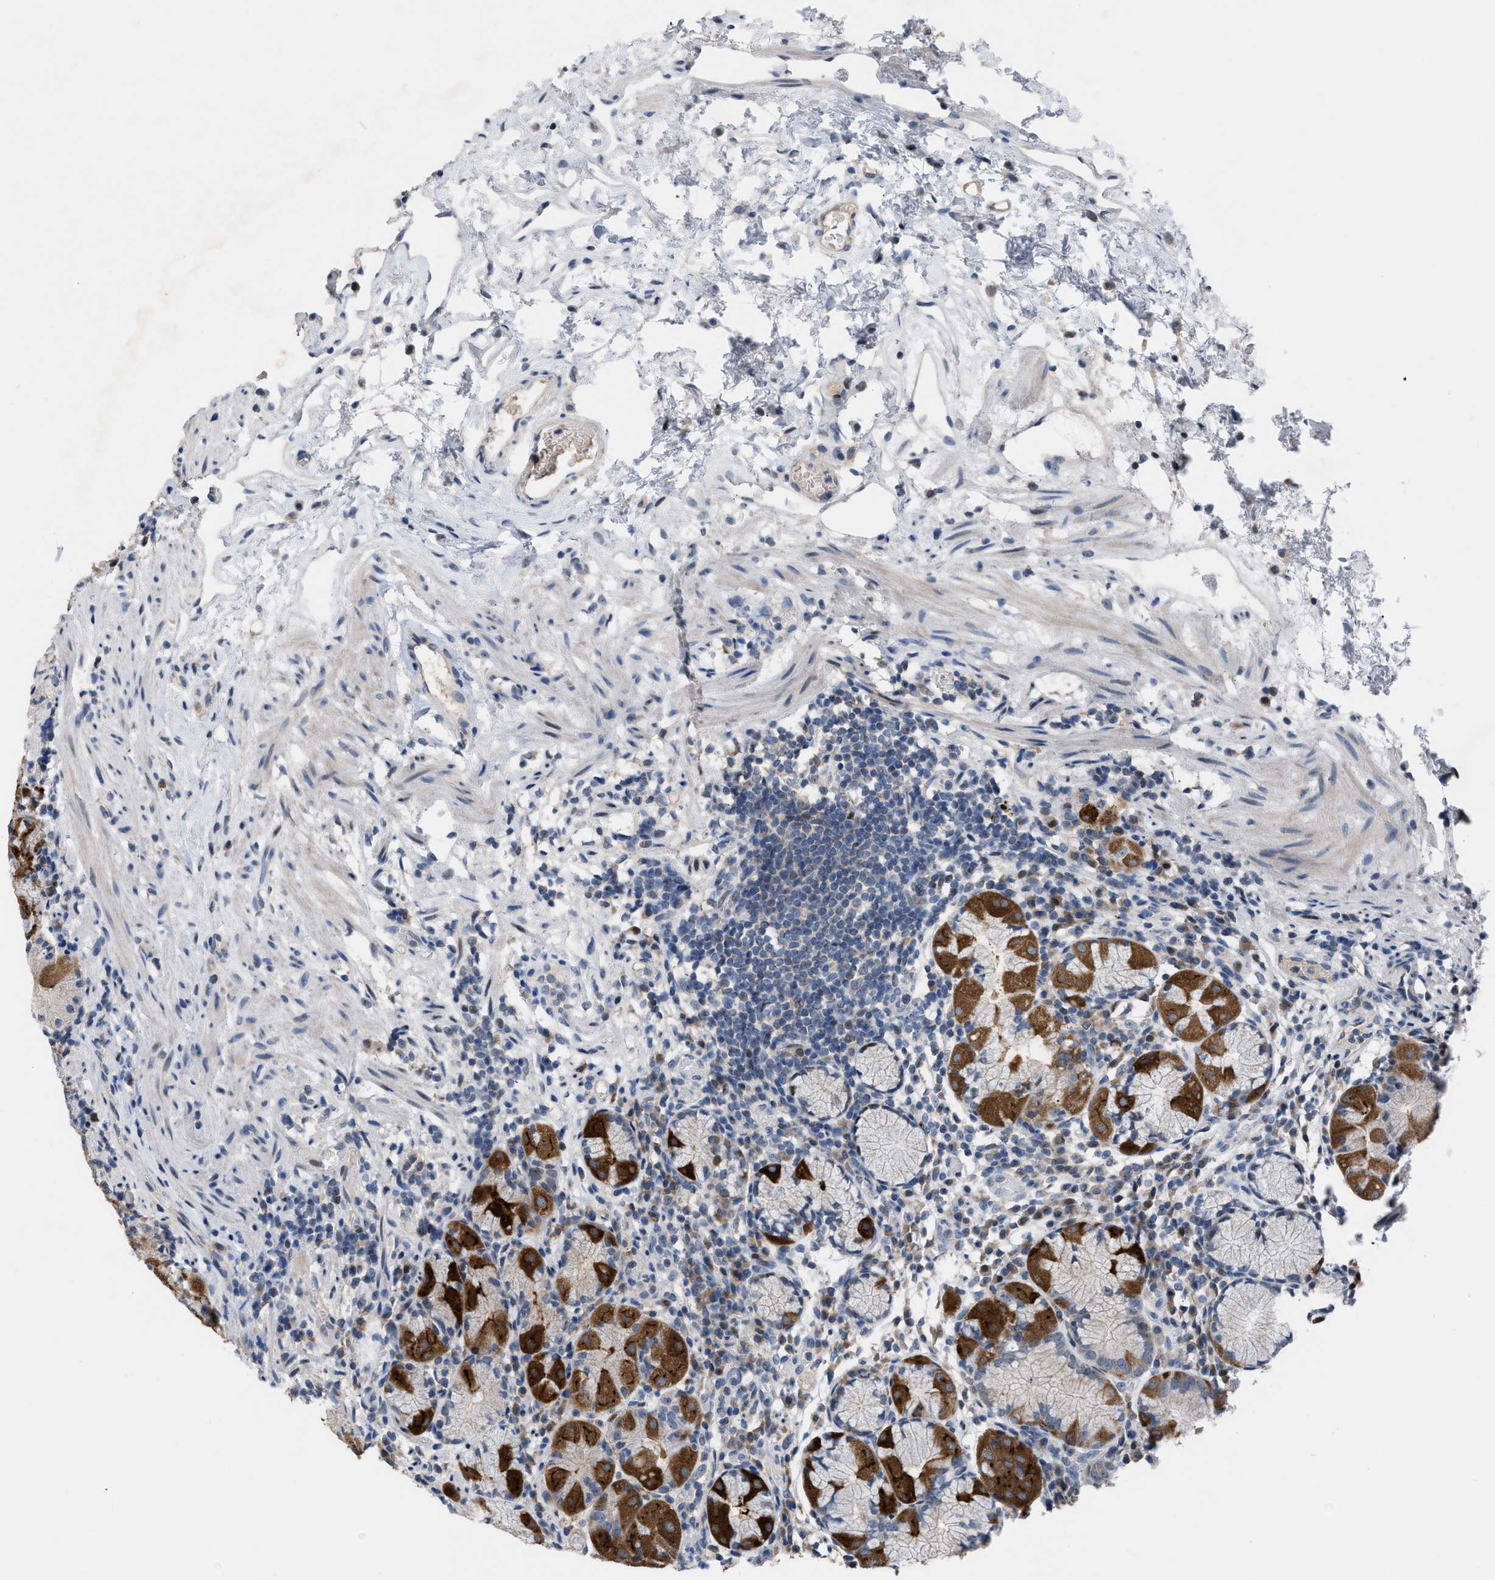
{"staining": {"intensity": "strong", "quantity": "25%-75%", "location": "cytoplasmic/membranous,nuclear"}, "tissue": "stomach", "cell_type": "Glandular cells", "image_type": "normal", "snomed": [{"axis": "morphology", "description": "Normal tissue, NOS"}, {"axis": "topography", "description": "Stomach"}, {"axis": "topography", "description": "Stomach, lower"}], "caption": "Immunohistochemical staining of normal human stomach shows high levels of strong cytoplasmic/membranous,nuclear expression in approximately 25%-75% of glandular cells.", "gene": "SETDB1", "patient": {"sex": "female", "age": 75}}